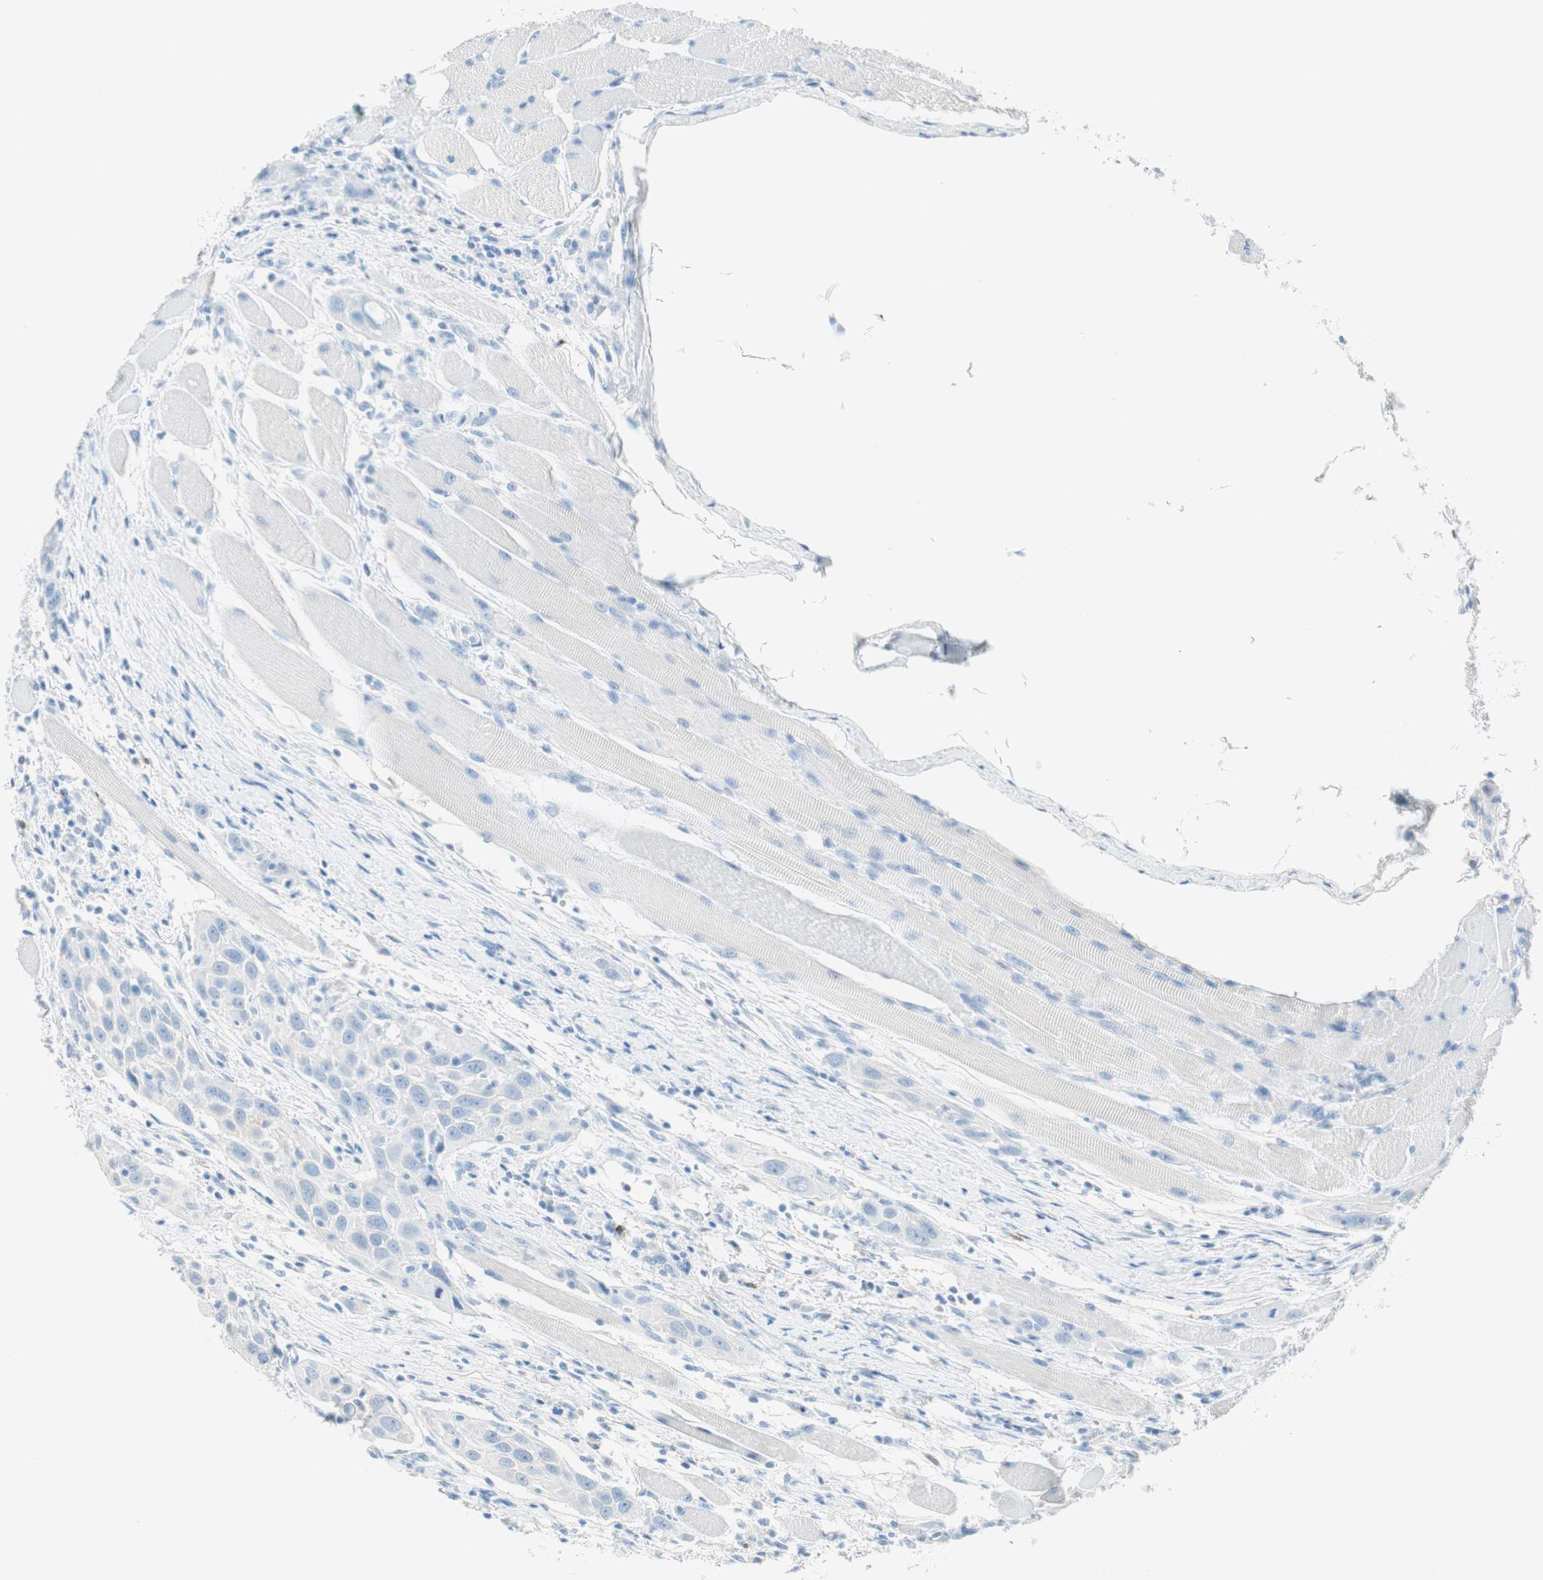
{"staining": {"intensity": "negative", "quantity": "none", "location": "none"}, "tissue": "head and neck cancer", "cell_type": "Tumor cells", "image_type": "cancer", "snomed": [{"axis": "morphology", "description": "Squamous cell carcinoma, NOS"}, {"axis": "topography", "description": "Oral tissue"}, {"axis": "topography", "description": "Head-Neck"}], "caption": "Immunohistochemical staining of head and neck cancer exhibits no significant staining in tumor cells.", "gene": "TNFRSF13C", "patient": {"sex": "female", "age": 50}}